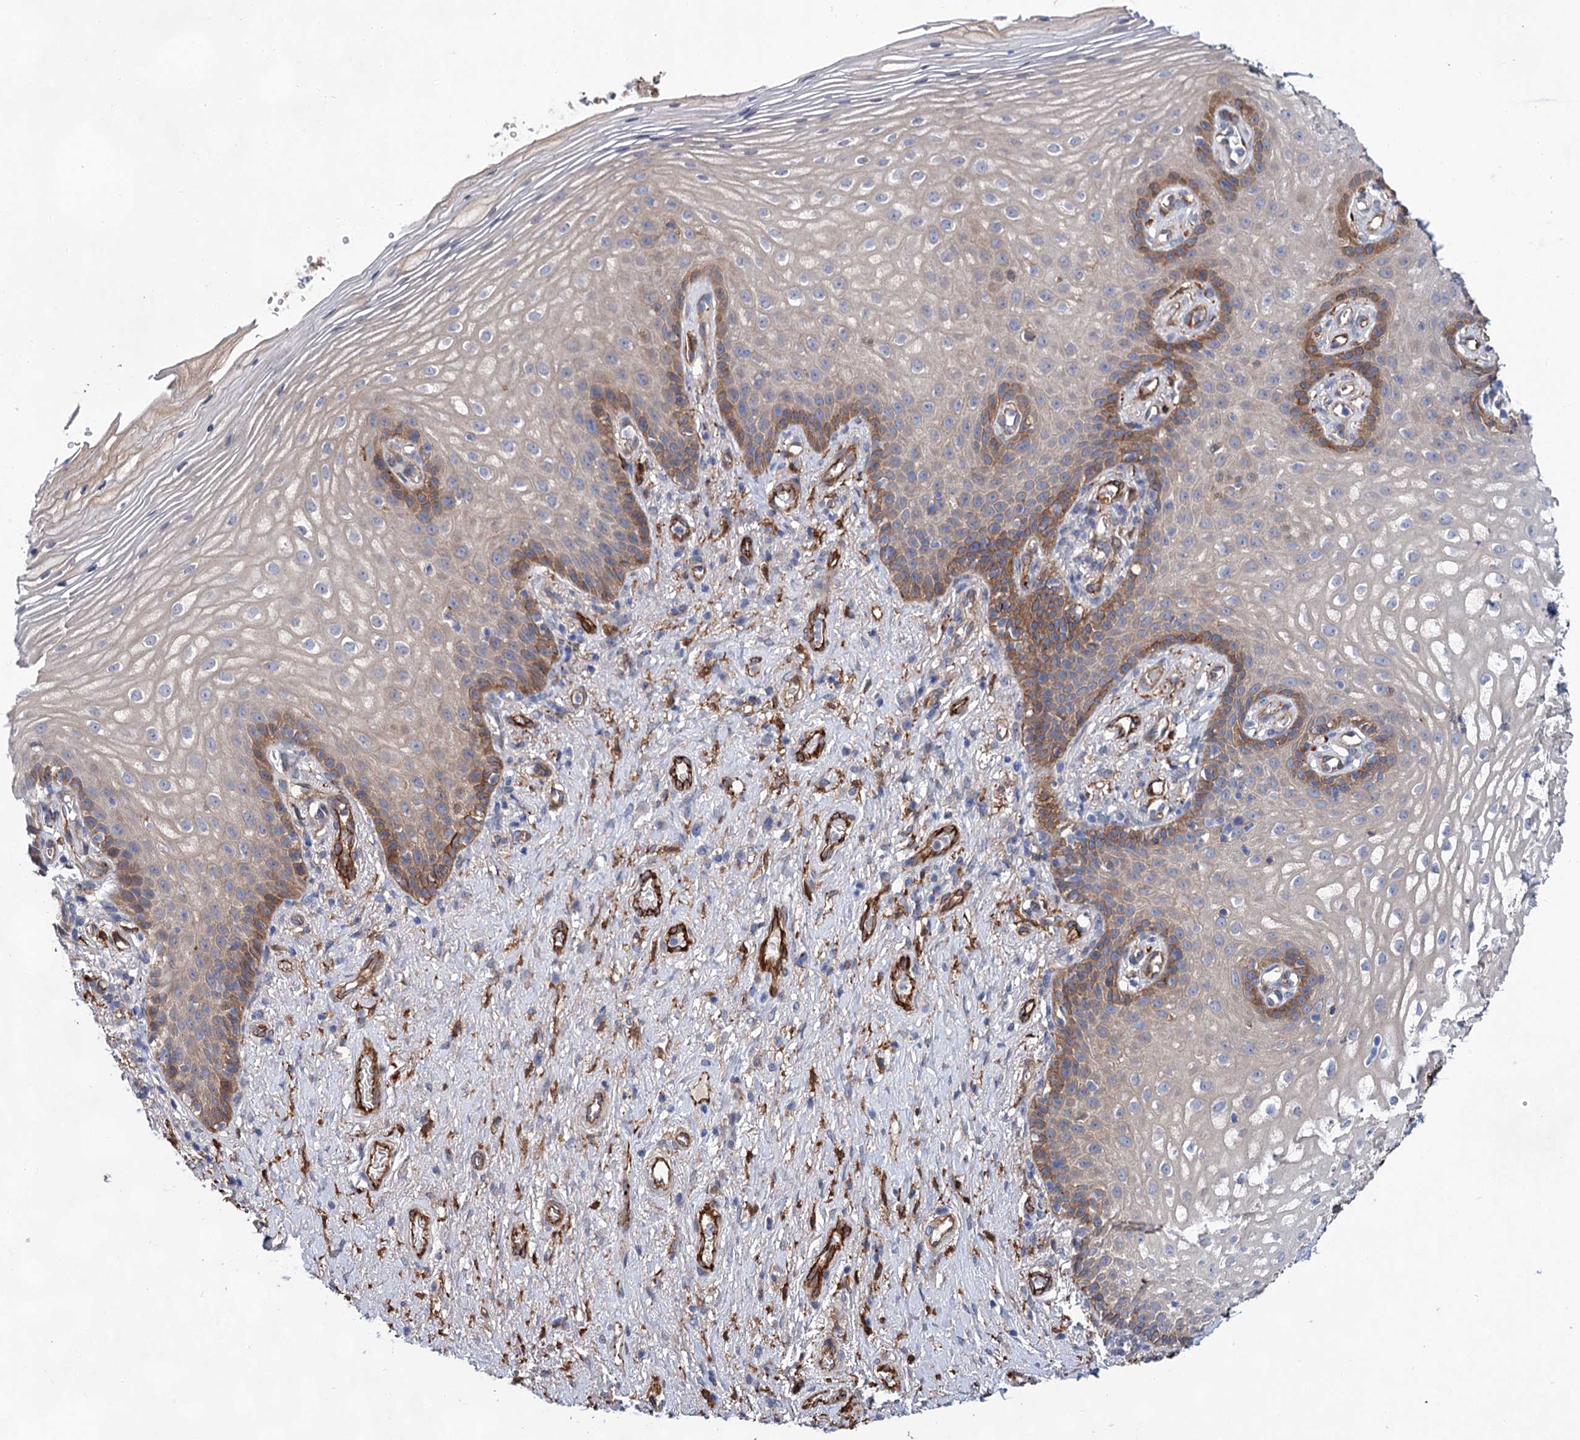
{"staining": {"intensity": "moderate", "quantity": "25%-75%", "location": "cytoplasmic/membranous"}, "tissue": "vagina", "cell_type": "Squamous epithelial cells", "image_type": "normal", "snomed": [{"axis": "morphology", "description": "Normal tissue, NOS"}, {"axis": "topography", "description": "Vagina"}], "caption": "A brown stain shows moderate cytoplasmic/membranous expression of a protein in squamous epithelial cells of benign human vagina.", "gene": "TMTC3", "patient": {"sex": "female", "age": 60}}